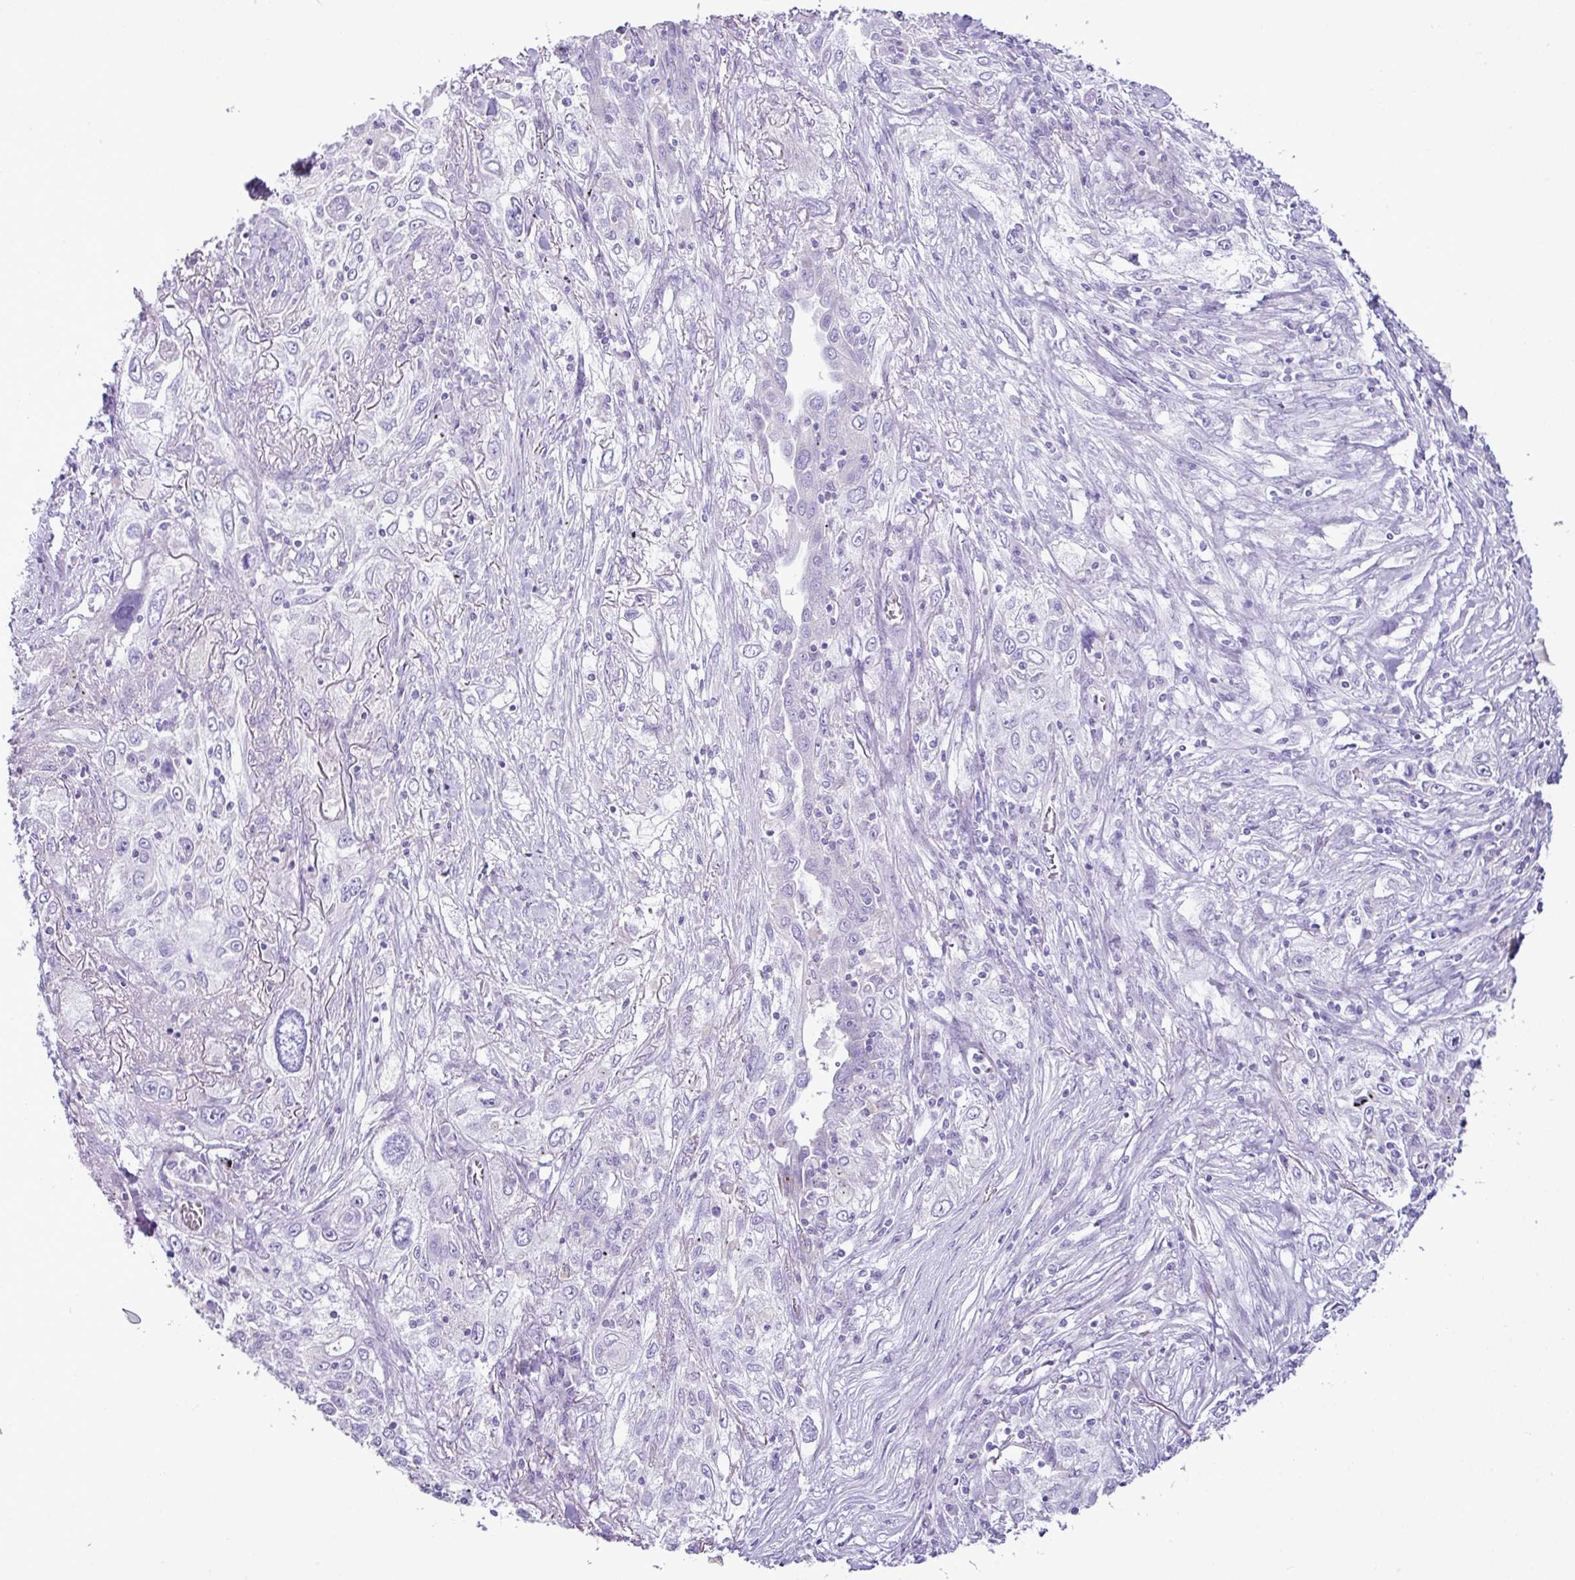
{"staining": {"intensity": "negative", "quantity": "none", "location": "none"}, "tissue": "lung cancer", "cell_type": "Tumor cells", "image_type": "cancer", "snomed": [{"axis": "morphology", "description": "Squamous cell carcinoma, NOS"}, {"axis": "topography", "description": "Lung"}], "caption": "Image shows no significant protein expression in tumor cells of lung cancer (squamous cell carcinoma).", "gene": "PGAP4", "patient": {"sex": "female", "age": 69}}